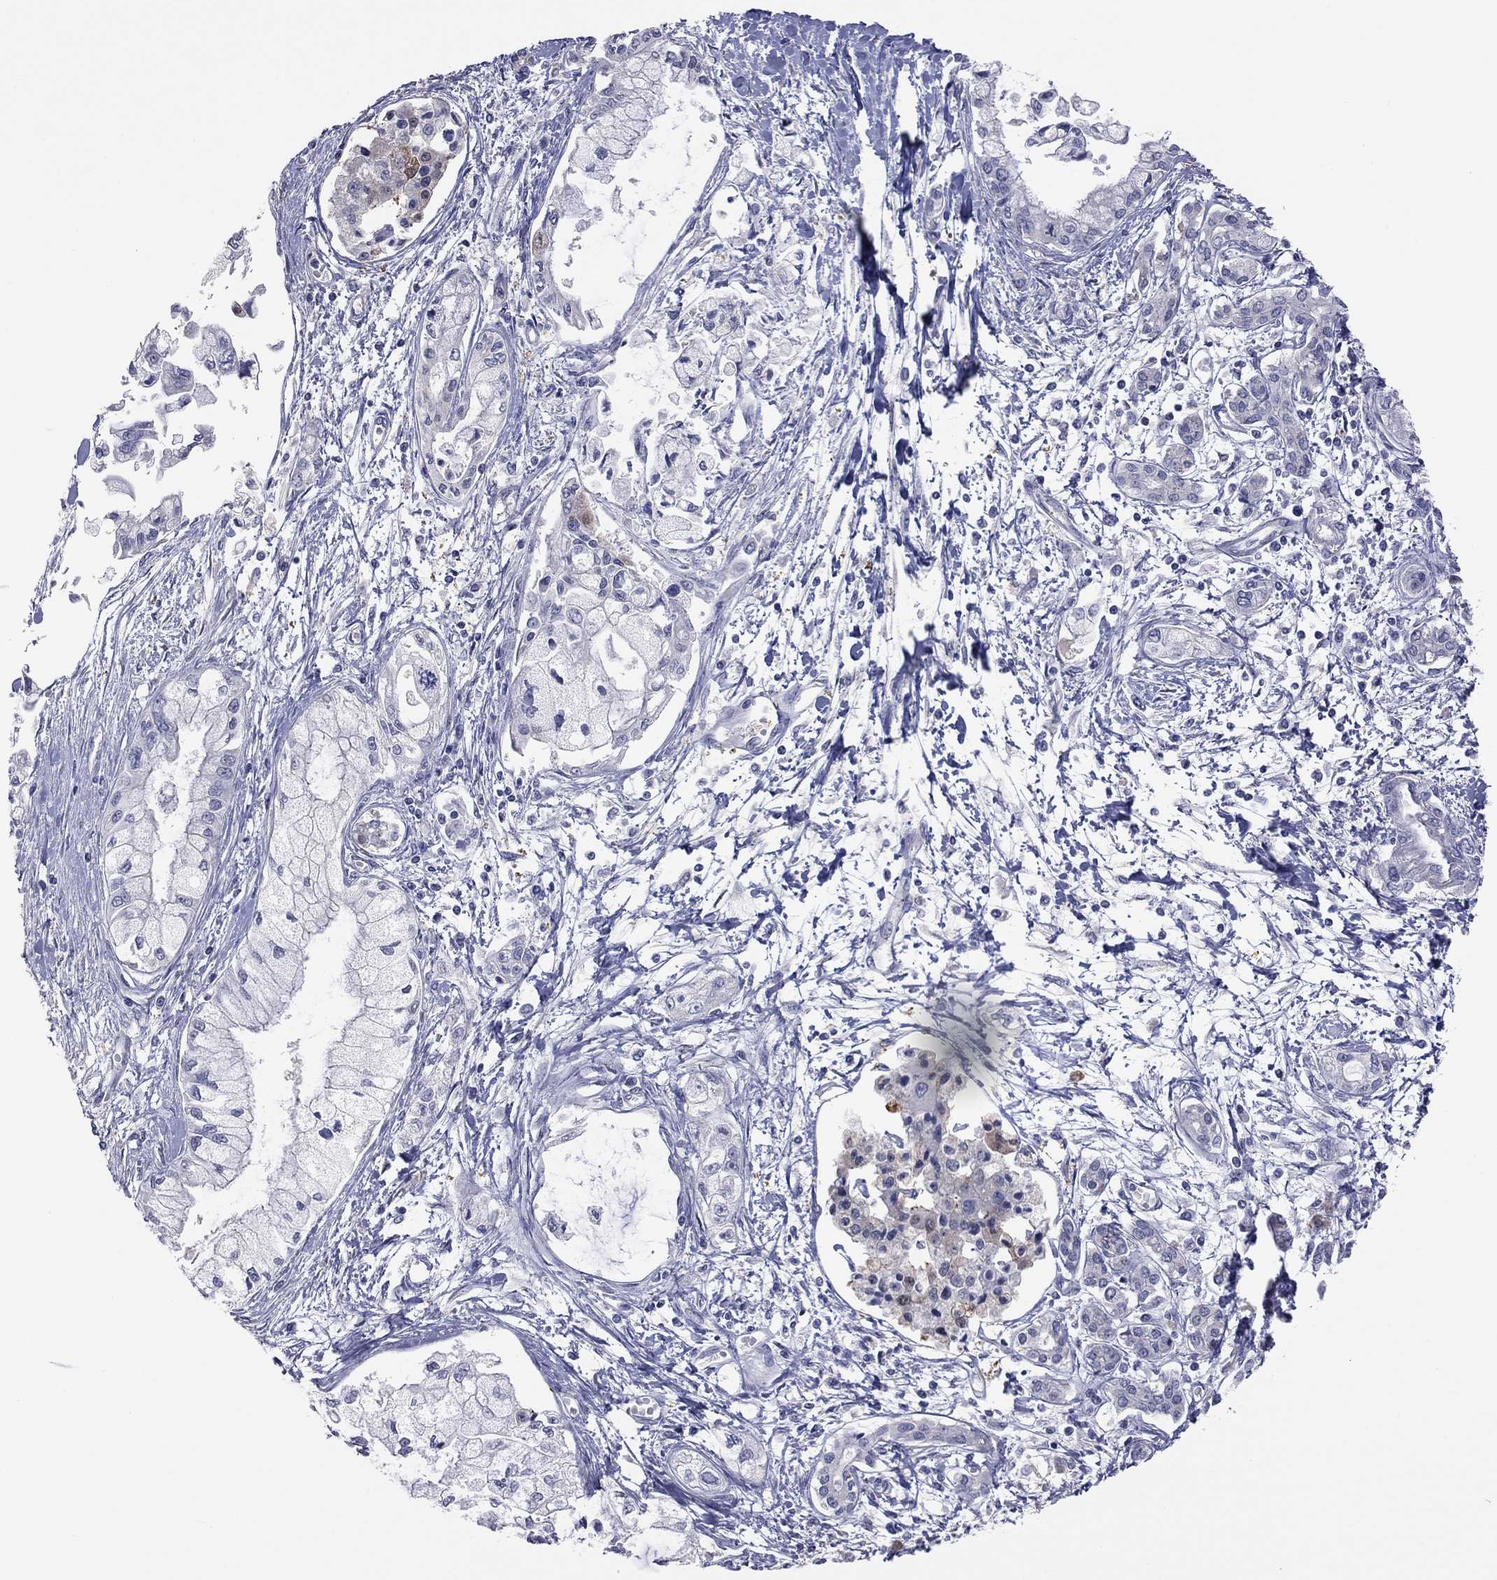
{"staining": {"intensity": "negative", "quantity": "none", "location": "none"}, "tissue": "pancreatic cancer", "cell_type": "Tumor cells", "image_type": "cancer", "snomed": [{"axis": "morphology", "description": "Adenocarcinoma, NOS"}, {"axis": "topography", "description": "Pancreas"}], "caption": "Pancreatic cancer stained for a protein using immunohistochemistry exhibits no staining tumor cells.", "gene": "HYLS1", "patient": {"sex": "male", "age": 54}}